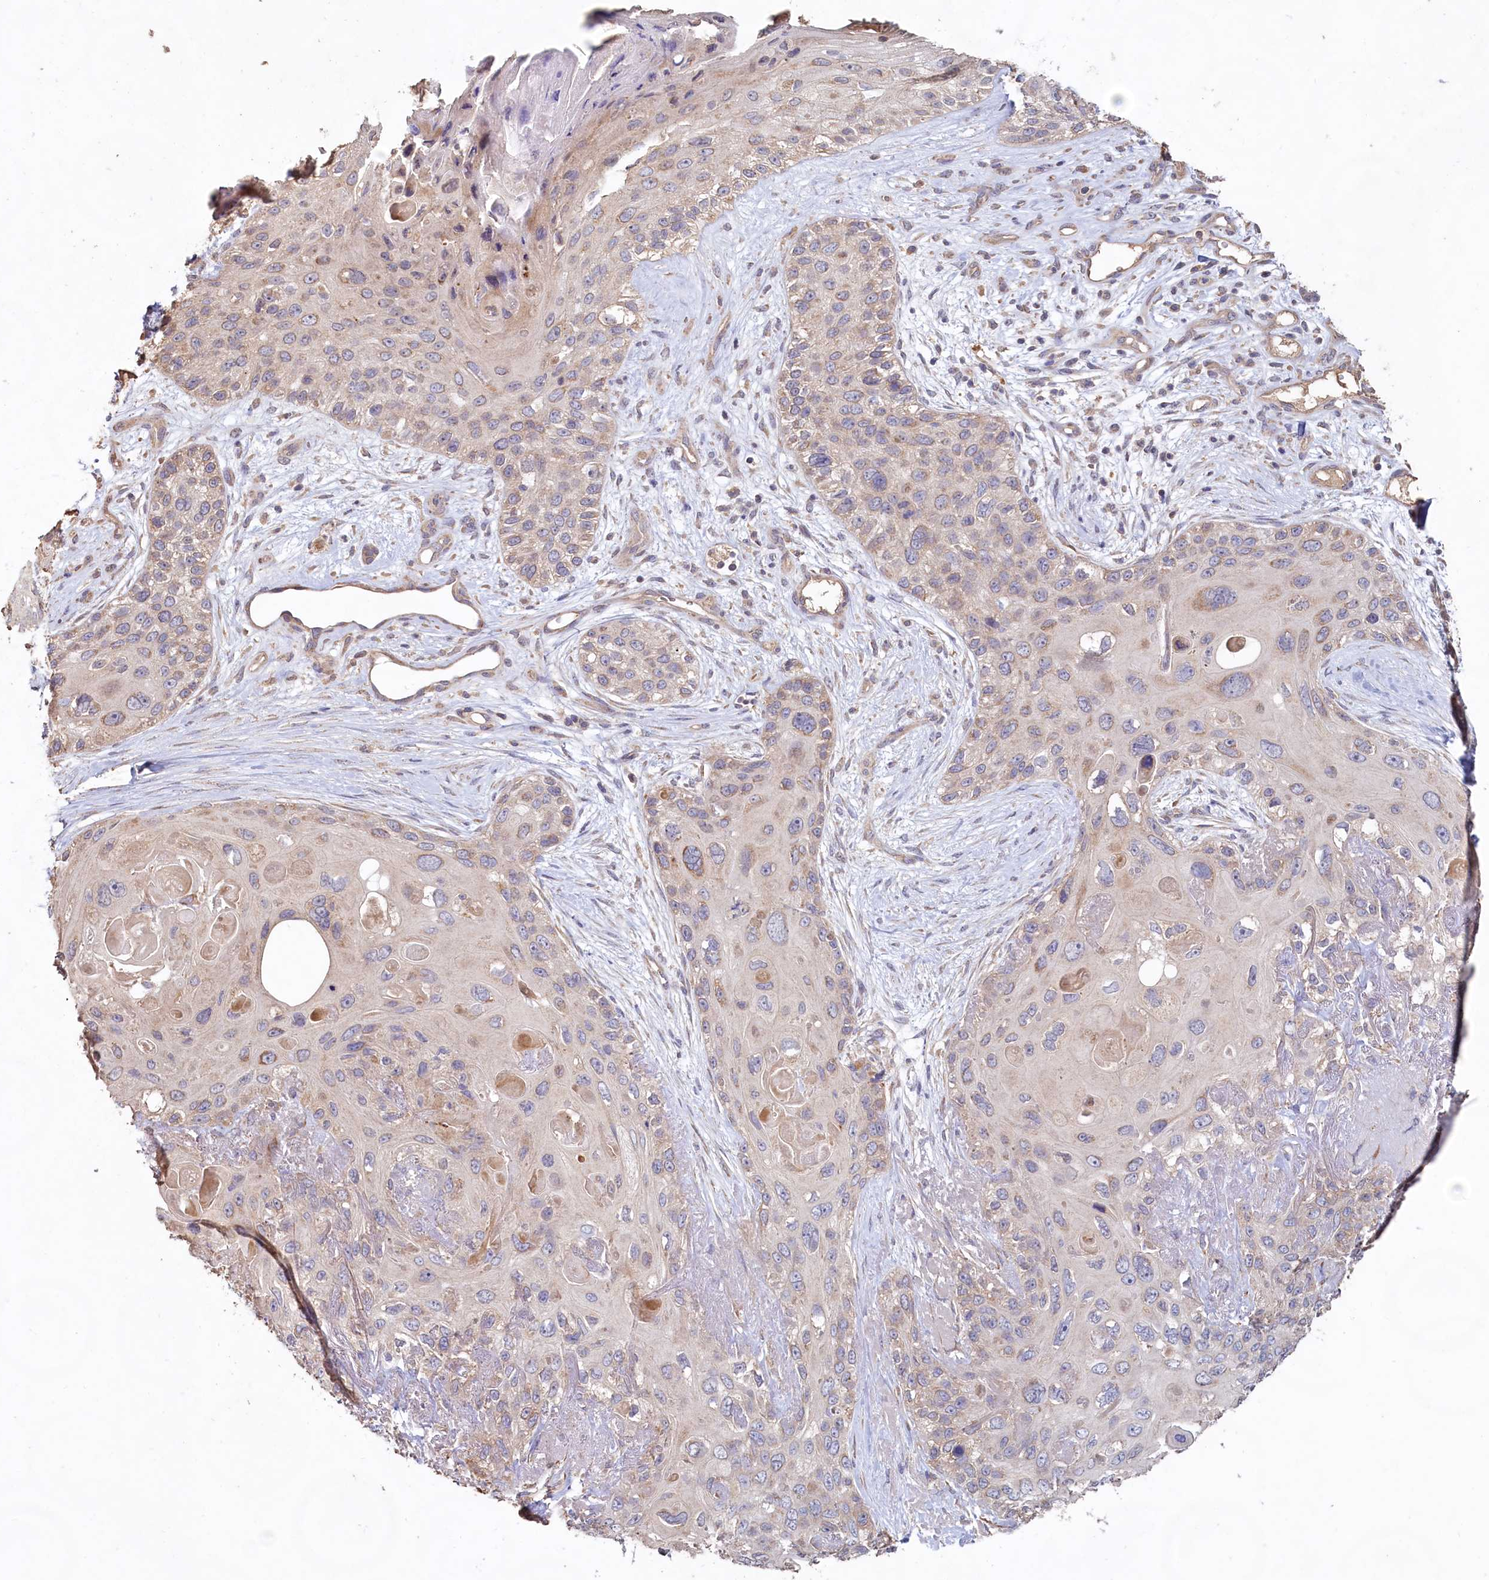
{"staining": {"intensity": "weak", "quantity": "<25%", "location": "cytoplasmic/membranous"}, "tissue": "skin cancer", "cell_type": "Tumor cells", "image_type": "cancer", "snomed": [{"axis": "morphology", "description": "Normal tissue, NOS"}, {"axis": "morphology", "description": "Squamous cell carcinoma, NOS"}, {"axis": "topography", "description": "Skin"}], "caption": "Immunohistochemistry (IHC) micrograph of squamous cell carcinoma (skin) stained for a protein (brown), which displays no positivity in tumor cells. (IHC, brightfield microscopy, high magnification).", "gene": "FUNDC1", "patient": {"sex": "male", "age": 72}}